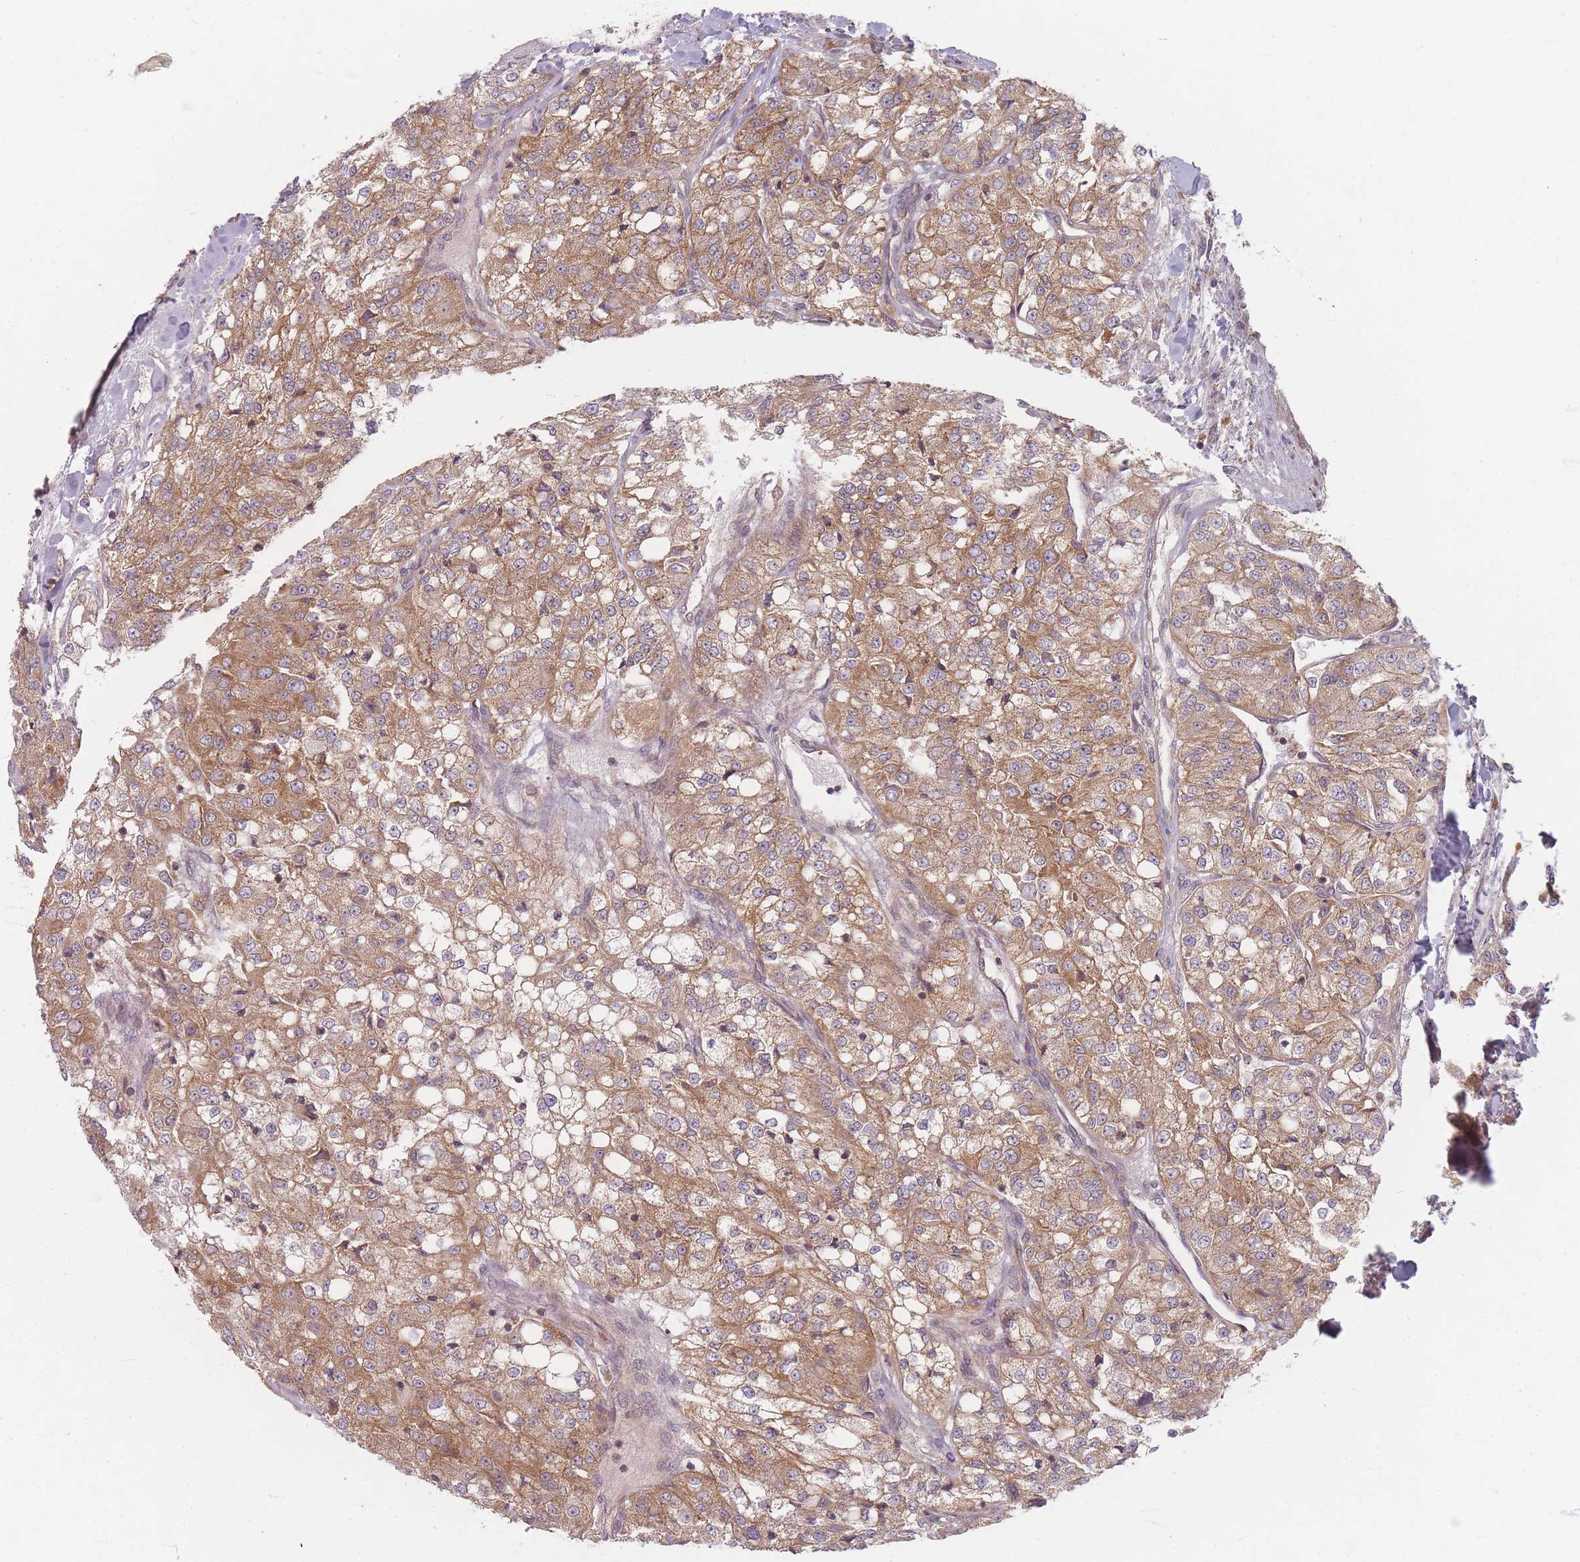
{"staining": {"intensity": "moderate", "quantity": ">75%", "location": "cytoplasmic/membranous"}, "tissue": "renal cancer", "cell_type": "Tumor cells", "image_type": "cancer", "snomed": [{"axis": "morphology", "description": "Adenocarcinoma, NOS"}, {"axis": "topography", "description": "Kidney"}], "caption": "Moderate cytoplasmic/membranous protein staining is appreciated in about >75% of tumor cells in renal cancer.", "gene": "RADX", "patient": {"sex": "female", "age": 63}}